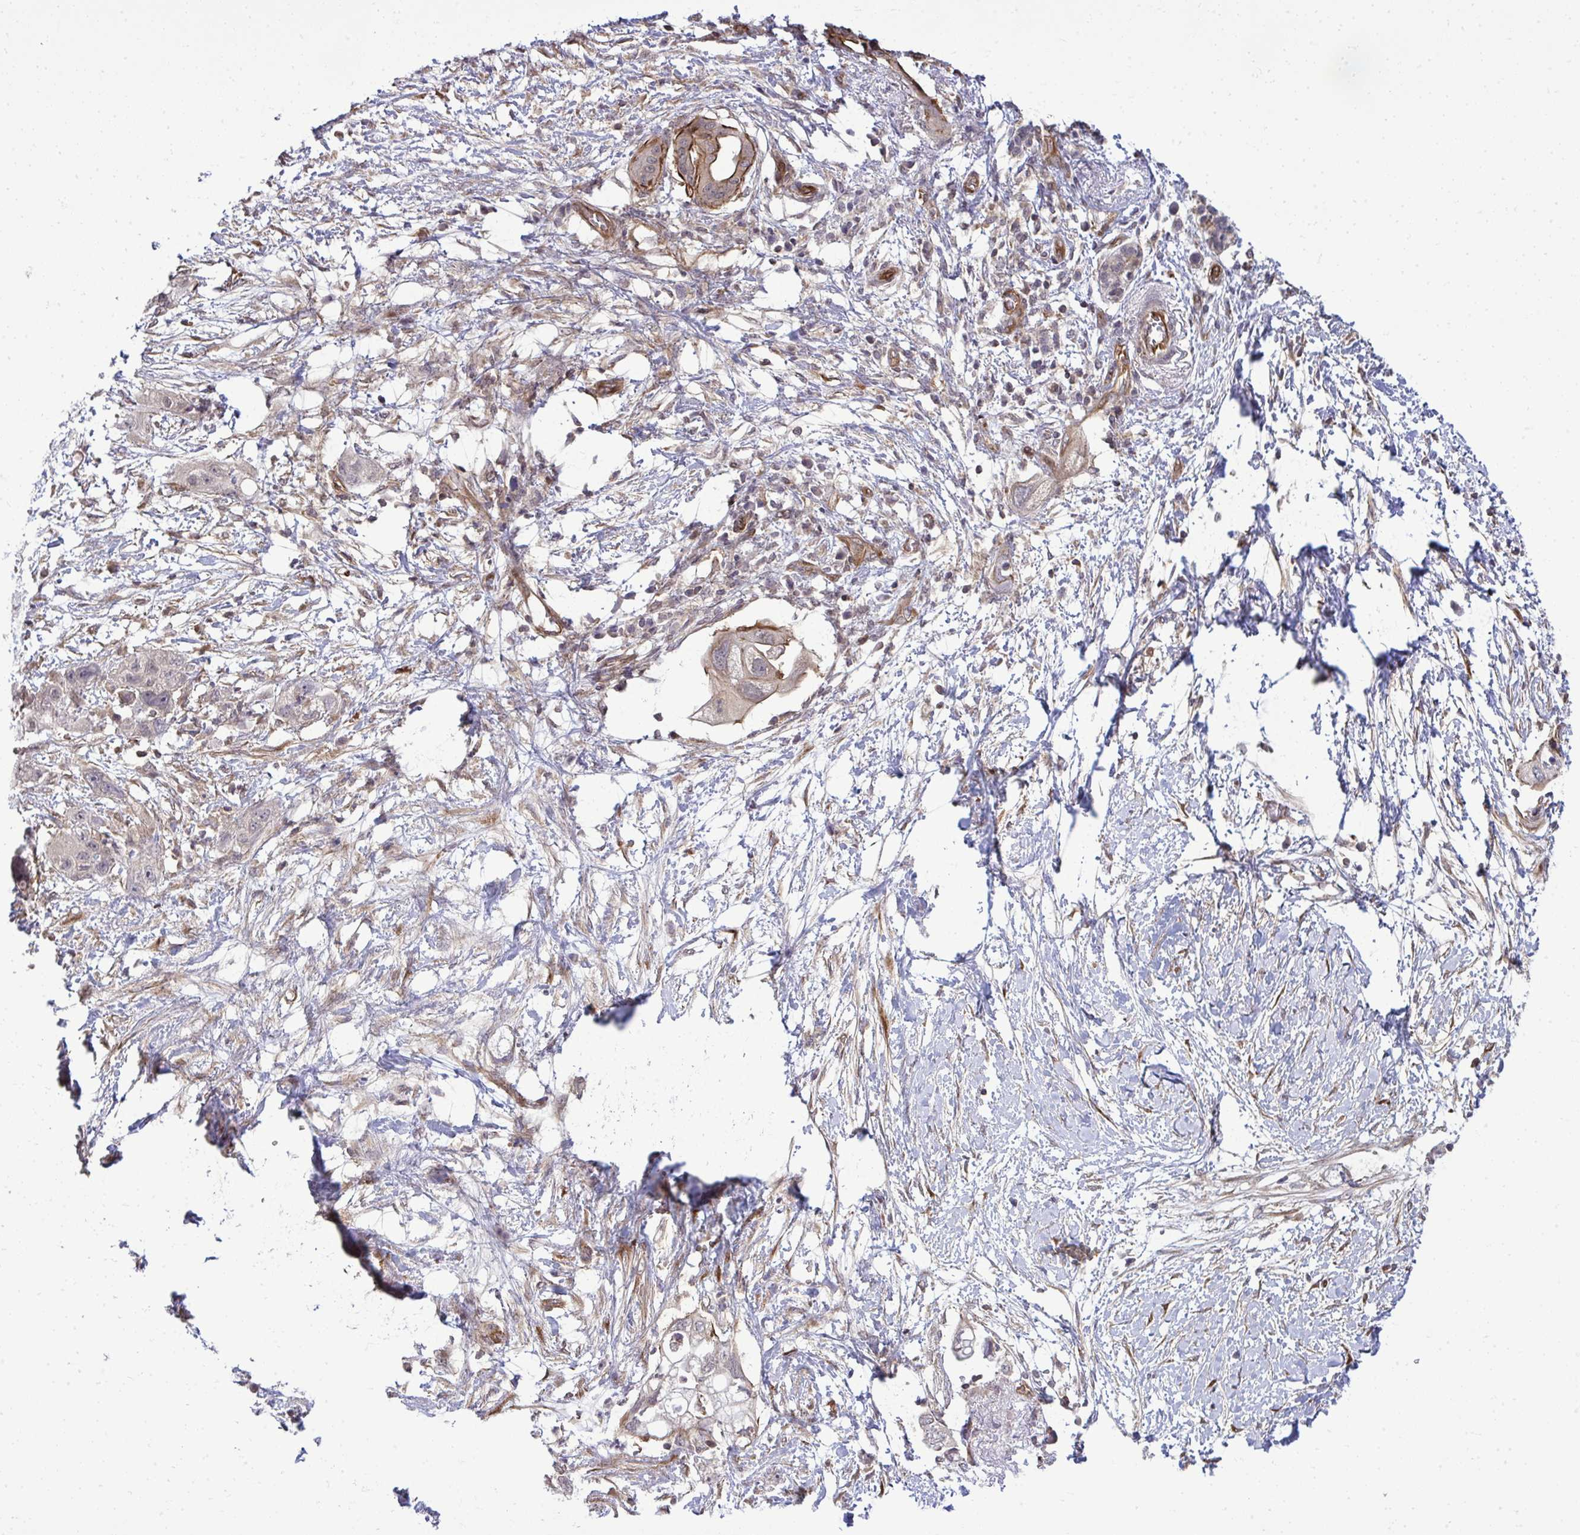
{"staining": {"intensity": "moderate", "quantity": ">75%", "location": "cytoplasmic/membranous"}, "tissue": "pancreatic cancer", "cell_type": "Tumor cells", "image_type": "cancer", "snomed": [{"axis": "morphology", "description": "Adenocarcinoma, NOS"}, {"axis": "topography", "description": "Pancreas"}], "caption": "This is a photomicrograph of IHC staining of pancreatic cancer, which shows moderate positivity in the cytoplasmic/membranous of tumor cells.", "gene": "FUT10", "patient": {"sex": "female", "age": 72}}